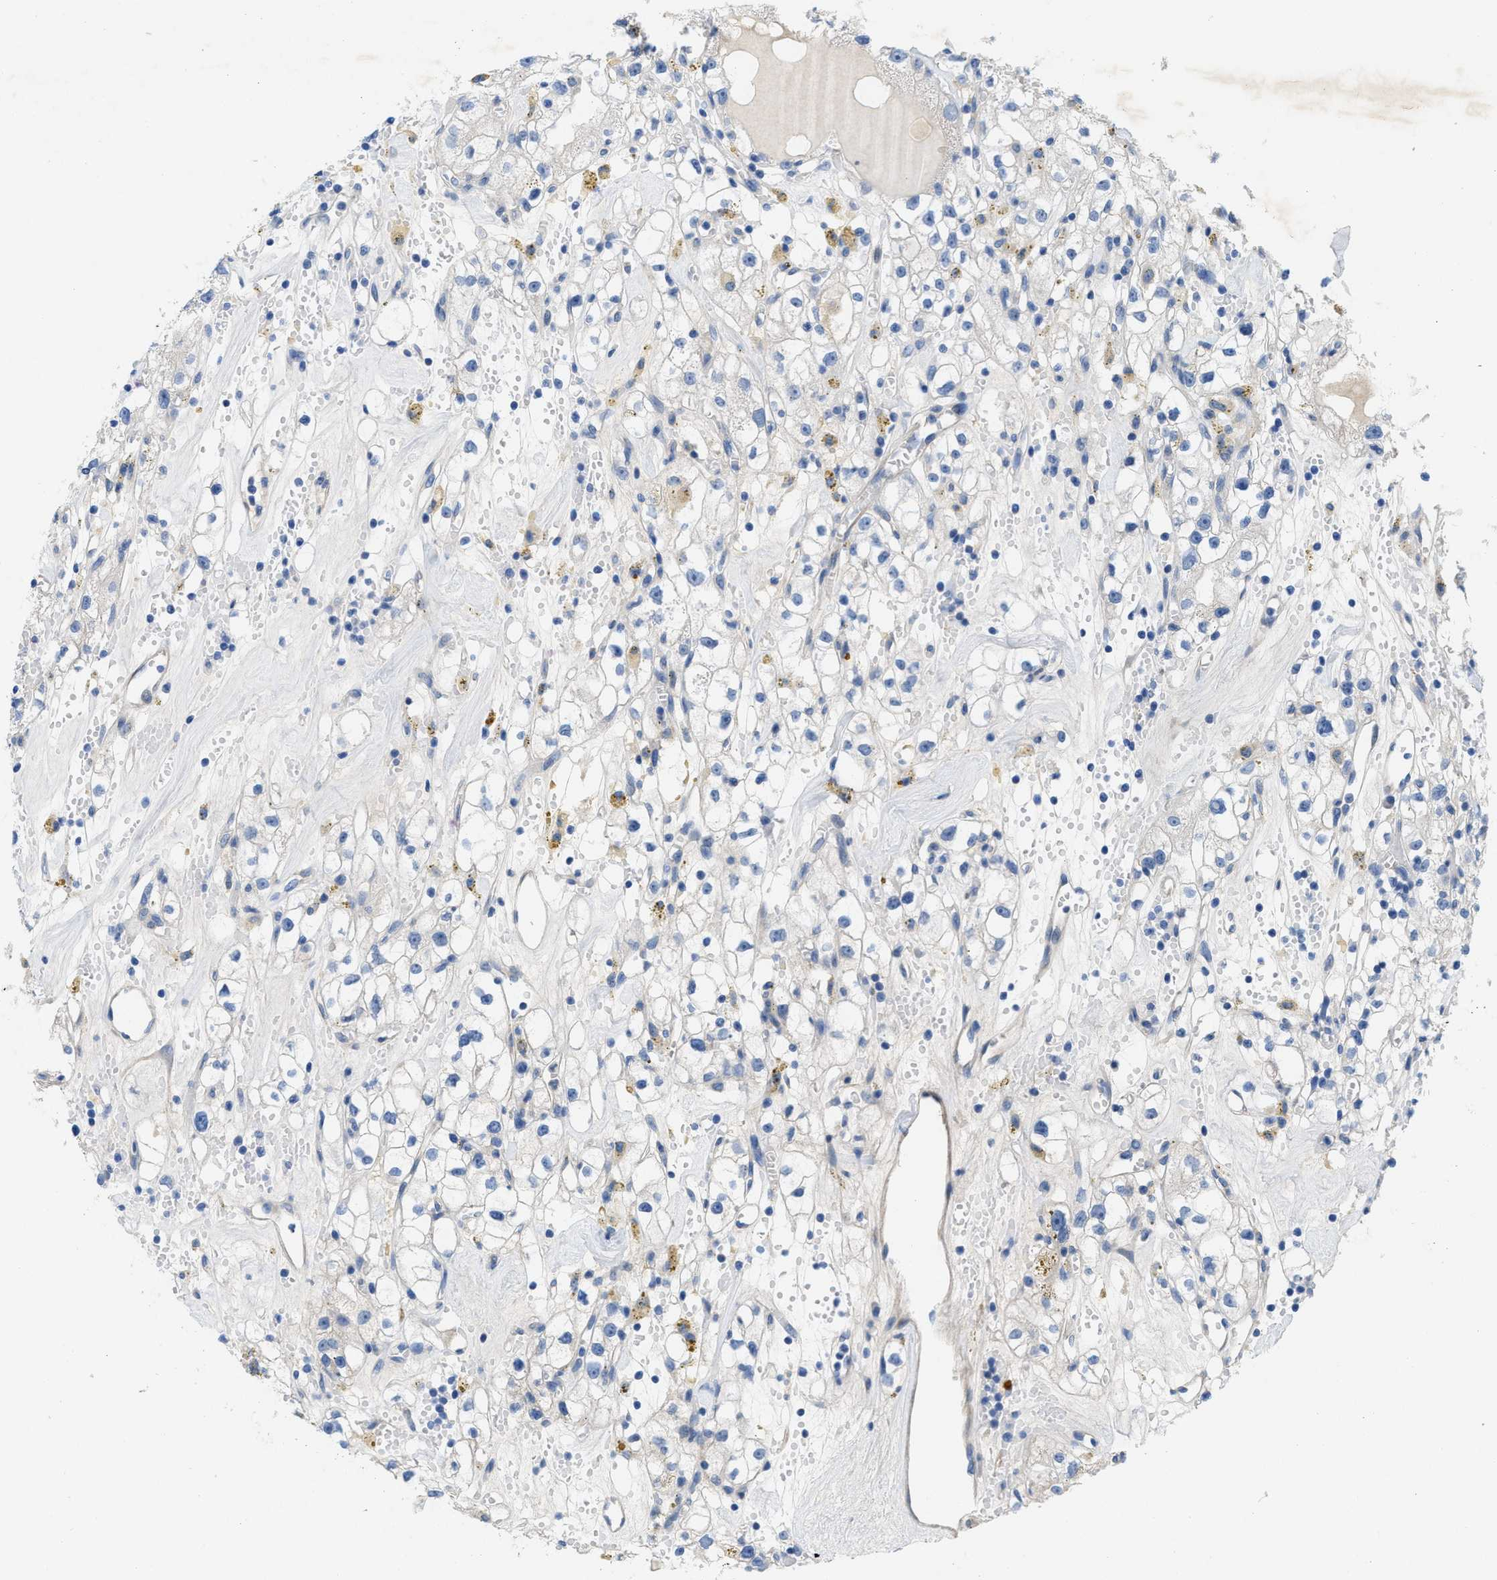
{"staining": {"intensity": "negative", "quantity": "none", "location": "none"}, "tissue": "renal cancer", "cell_type": "Tumor cells", "image_type": "cancer", "snomed": [{"axis": "morphology", "description": "Adenocarcinoma, NOS"}, {"axis": "topography", "description": "Kidney"}], "caption": "The photomicrograph reveals no significant positivity in tumor cells of renal cancer (adenocarcinoma).", "gene": "CPA2", "patient": {"sex": "male", "age": 56}}